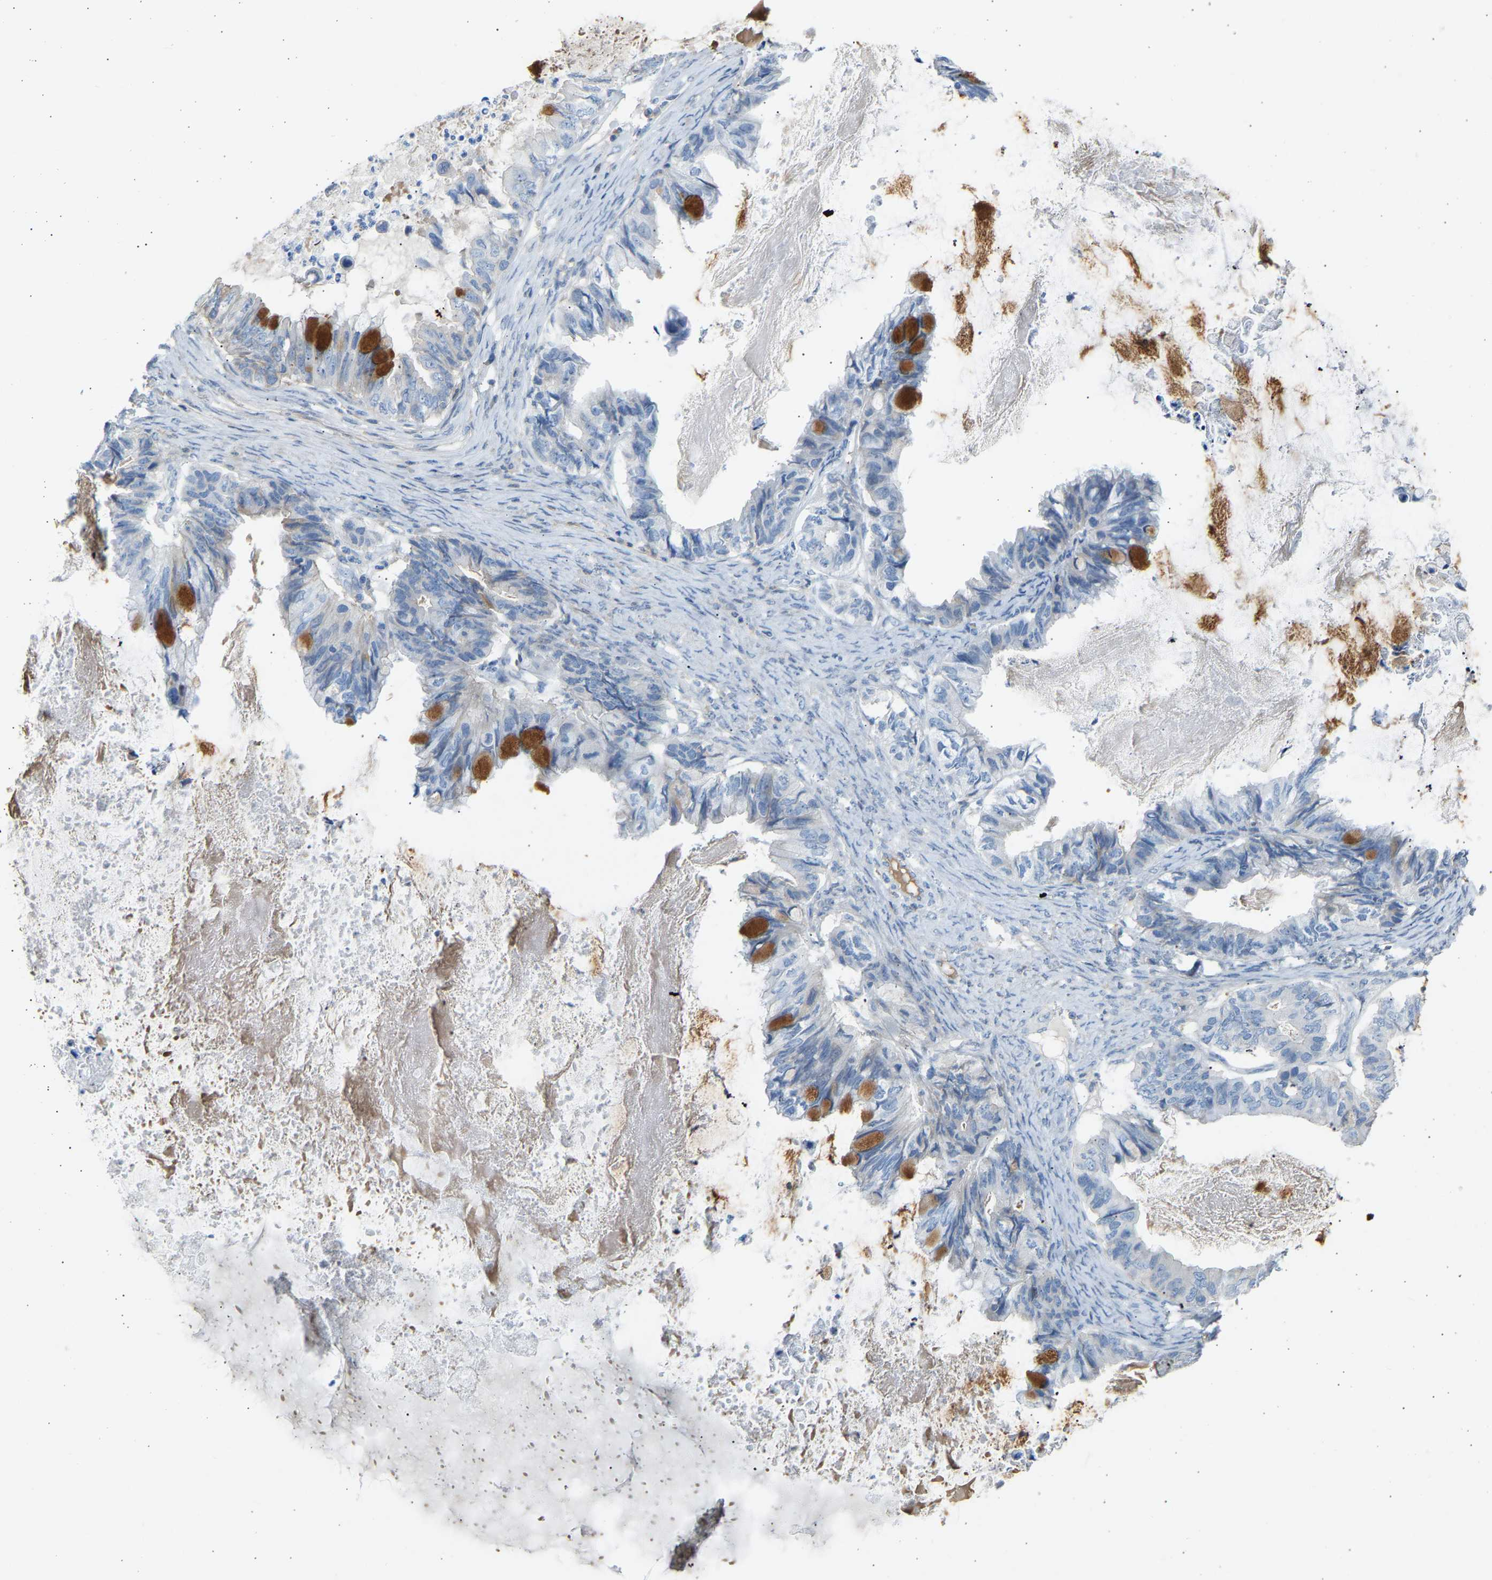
{"staining": {"intensity": "strong", "quantity": "<25%", "location": "cytoplasmic/membranous"}, "tissue": "ovarian cancer", "cell_type": "Tumor cells", "image_type": "cancer", "snomed": [{"axis": "morphology", "description": "Cystadenocarcinoma, mucinous, NOS"}, {"axis": "topography", "description": "Ovary"}], "caption": "Immunohistochemistry of human ovarian mucinous cystadenocarcinoma demonstrates medium levels of strong cytoplasmic/membranous staining in about <25% of tumor cells.", "gene": "GNAS", "patient": {"sex": "female", "age": 80}}